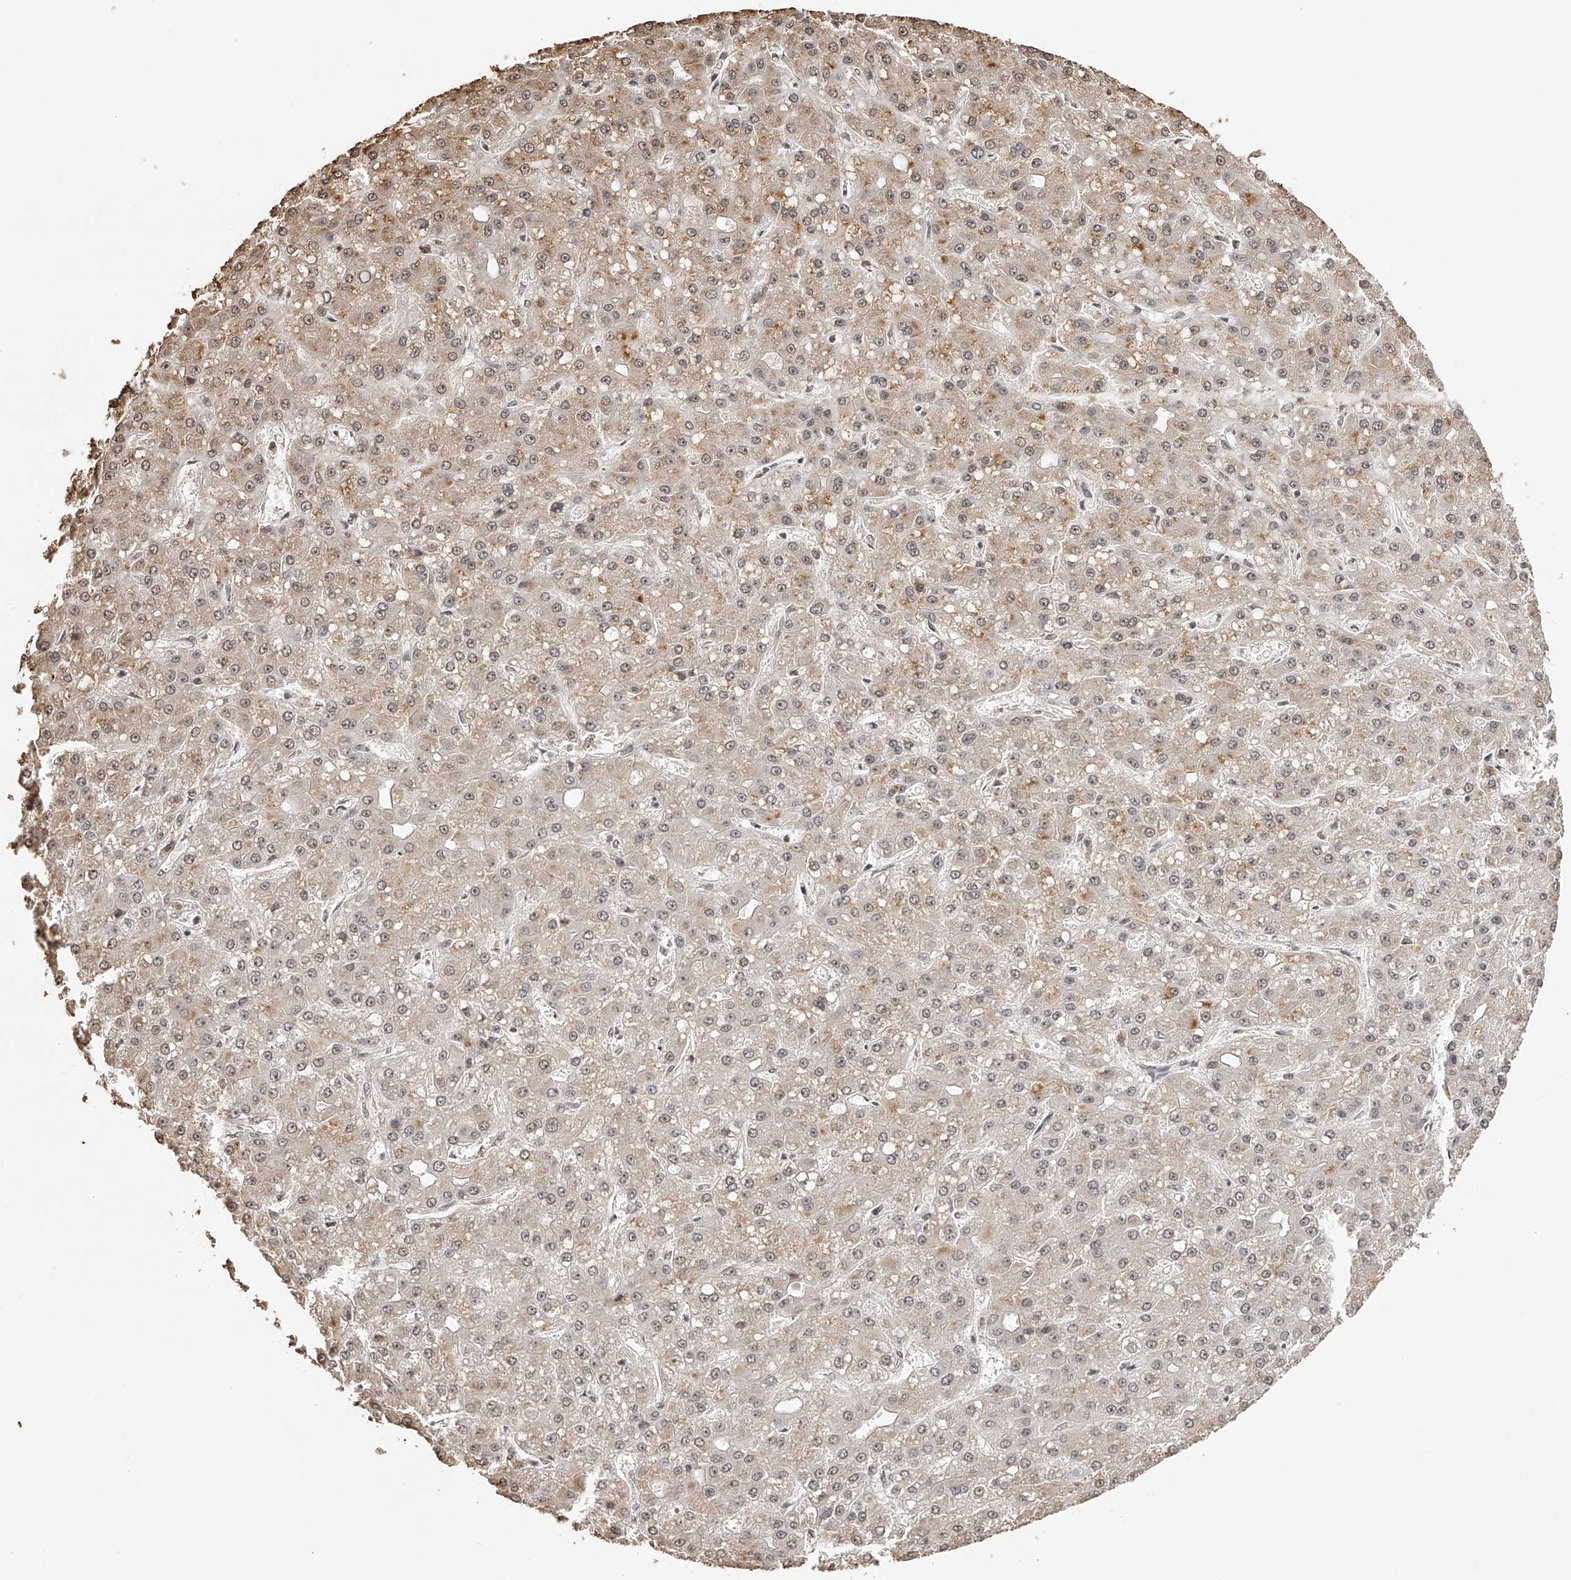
{"staining": {"intensity": "weak", "quantity": ">75%", "location": "cytoplasmic/membranous,nuclear"}, "tissue": "liver cancer", "cell_type": "Tumor cells", "image_type": "cancer", "snomed": [{"axis": "morphology", "description": "Carcinoma, Hepatocellular, NOS"}, {"axis": "topography", "description": "Liver"}], "caption": "Immunohistochemical staining of liver cancer (hepatocellular carcinoma) shows low levels of weak cytoplasmic/membranous and nuclear protein positivity in about >75% of tumor cells.", "gene": "ZNF503", "patient": {"sex": "male", "age": 67}}